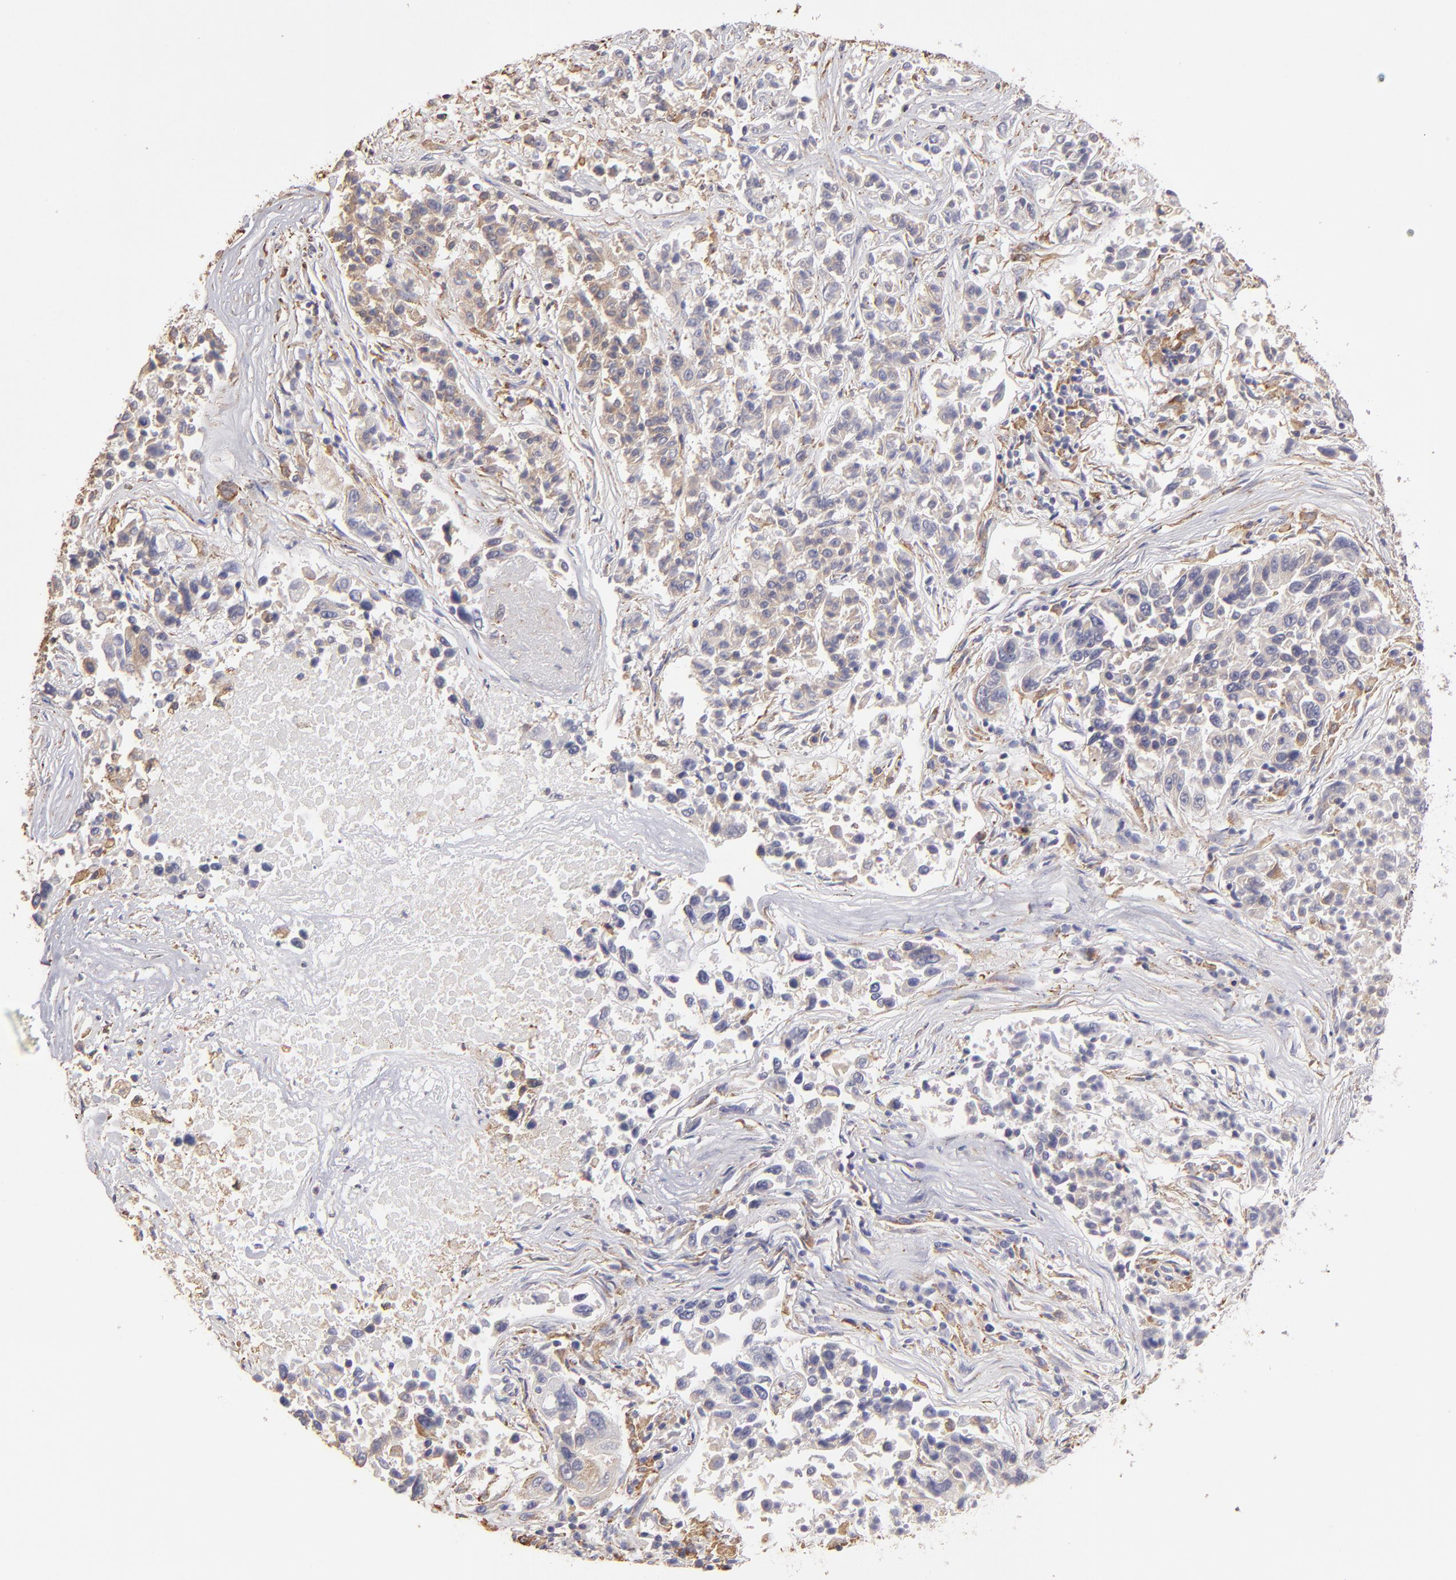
{"staining": {"intensity": "weak", "quantity": ">75%", "location": "cytoplasmic/membranous"}, "tissue": "lung cancer", "cell_type": "Tumor cells", "image_type": "cancer", "snomed": [{"axis": "morphology", "description": "Adenocarcinoma, NOS"}, {"axis": "topography", "description": "Lung"}], "caption": "Brown immunohistochemical staining in lung adenocarcinoma reveals weak cytoplasmic/membranous expression in approximately >75% of tumor cells. (Brightfield microscopy of DAB IHC at high magnification).", "gene": "CALR", "patient": {"sex": "male", "age": 84}}